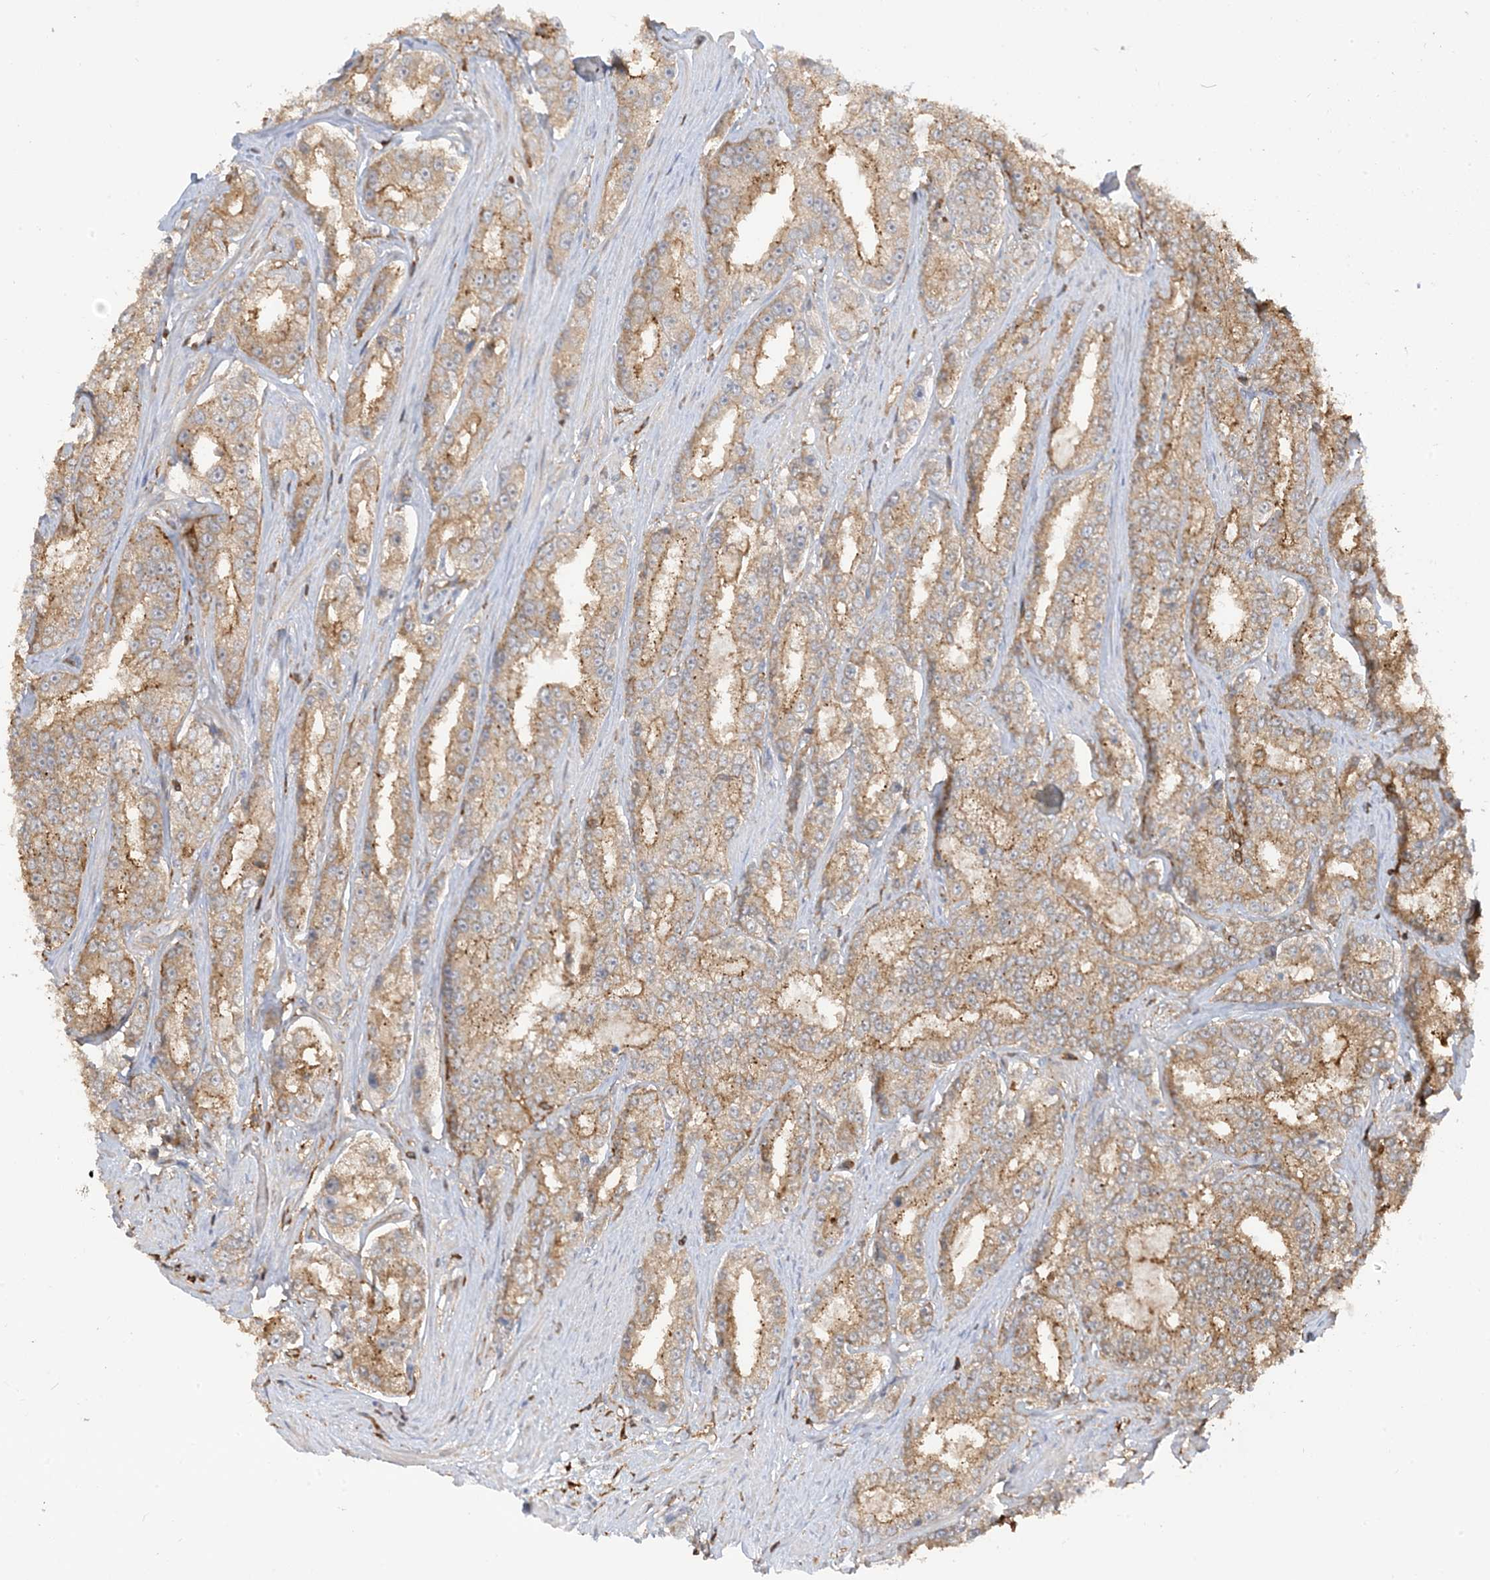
{"staining": {"intensity": "moderate", "quantity": ">75%", "location": "cytoplasmic/membranous"}, "tissue": "prostate cancer", "cell_type": "Tumor cells", "image_type": "cancer", "snomed": [{"axis": "morphology", "description": "Normal tissue, NOS"}, {"axis": "morphology", "description": "Adenocarcinoma, High grade"}, {"axis": "topography", "description": "Prostate"}], "caption": "Moderate cytoplasmic/membranous staining is identified in about >75% of tumor cells in prostate cancer (adenocarcinoma (high-grade)).", "gene": "CAPZB", "patient": {"sex": "male", "age": 83}}